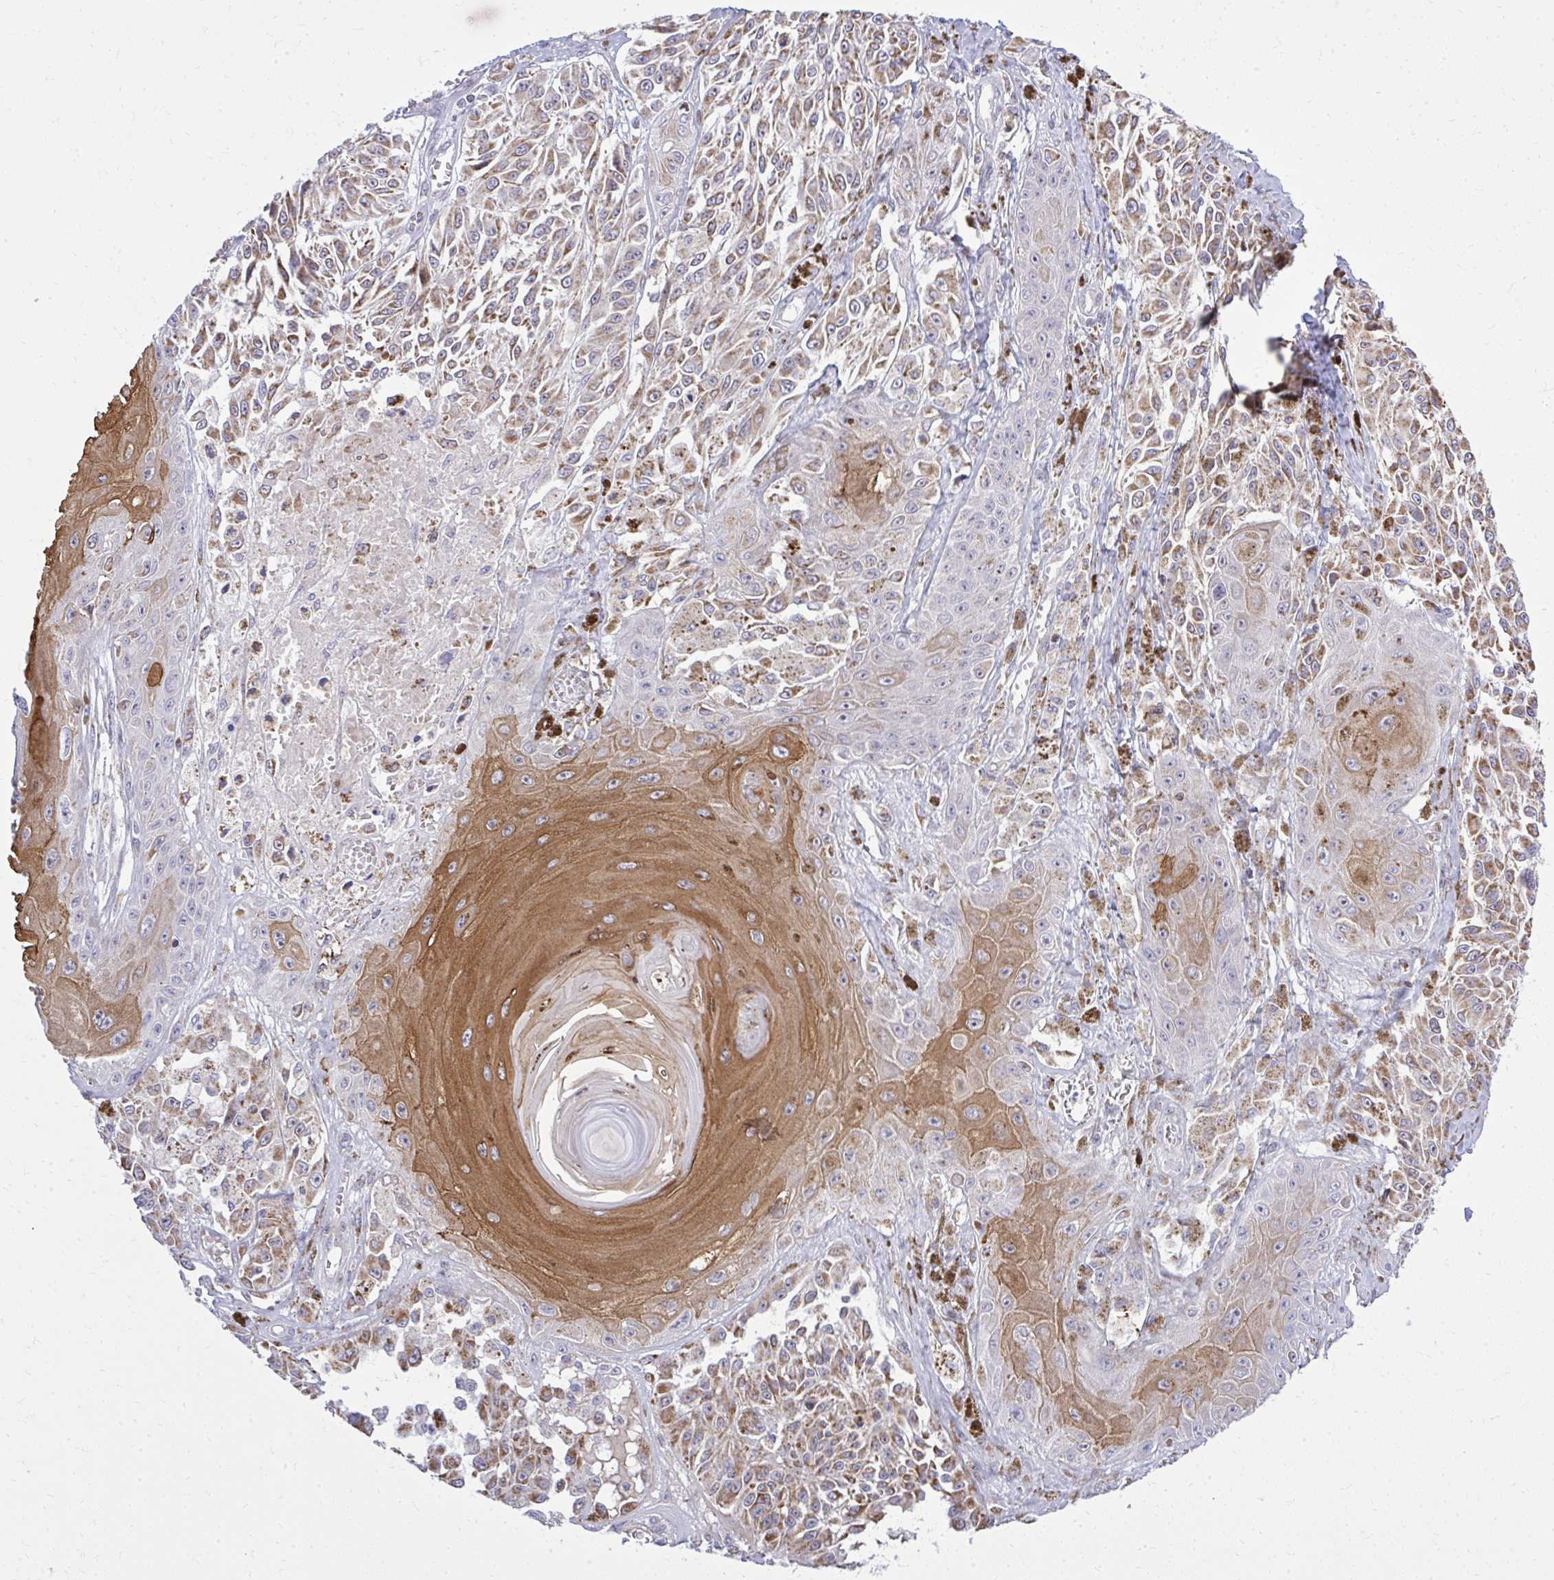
{"staining": {"intensity": "moderate", "quantity": ">75%", "location": "cytoplasmic/membranous"}, "tissue": "melanoma", "cell_type": "Tumor cells", "image_type": "cancer", "snomed": [{"axis": "morphology", "description": "Malignant melanoma, NOS"}, {"axis": "topography", "description": "Skin"}], "caption": "Tumor cells show medium levels of moderate cytoplasmic/membranous positivity in about >75% of cells in melanoma.", "gene": "ZNF362", "patient": {"sex": "male", "age": 94}}